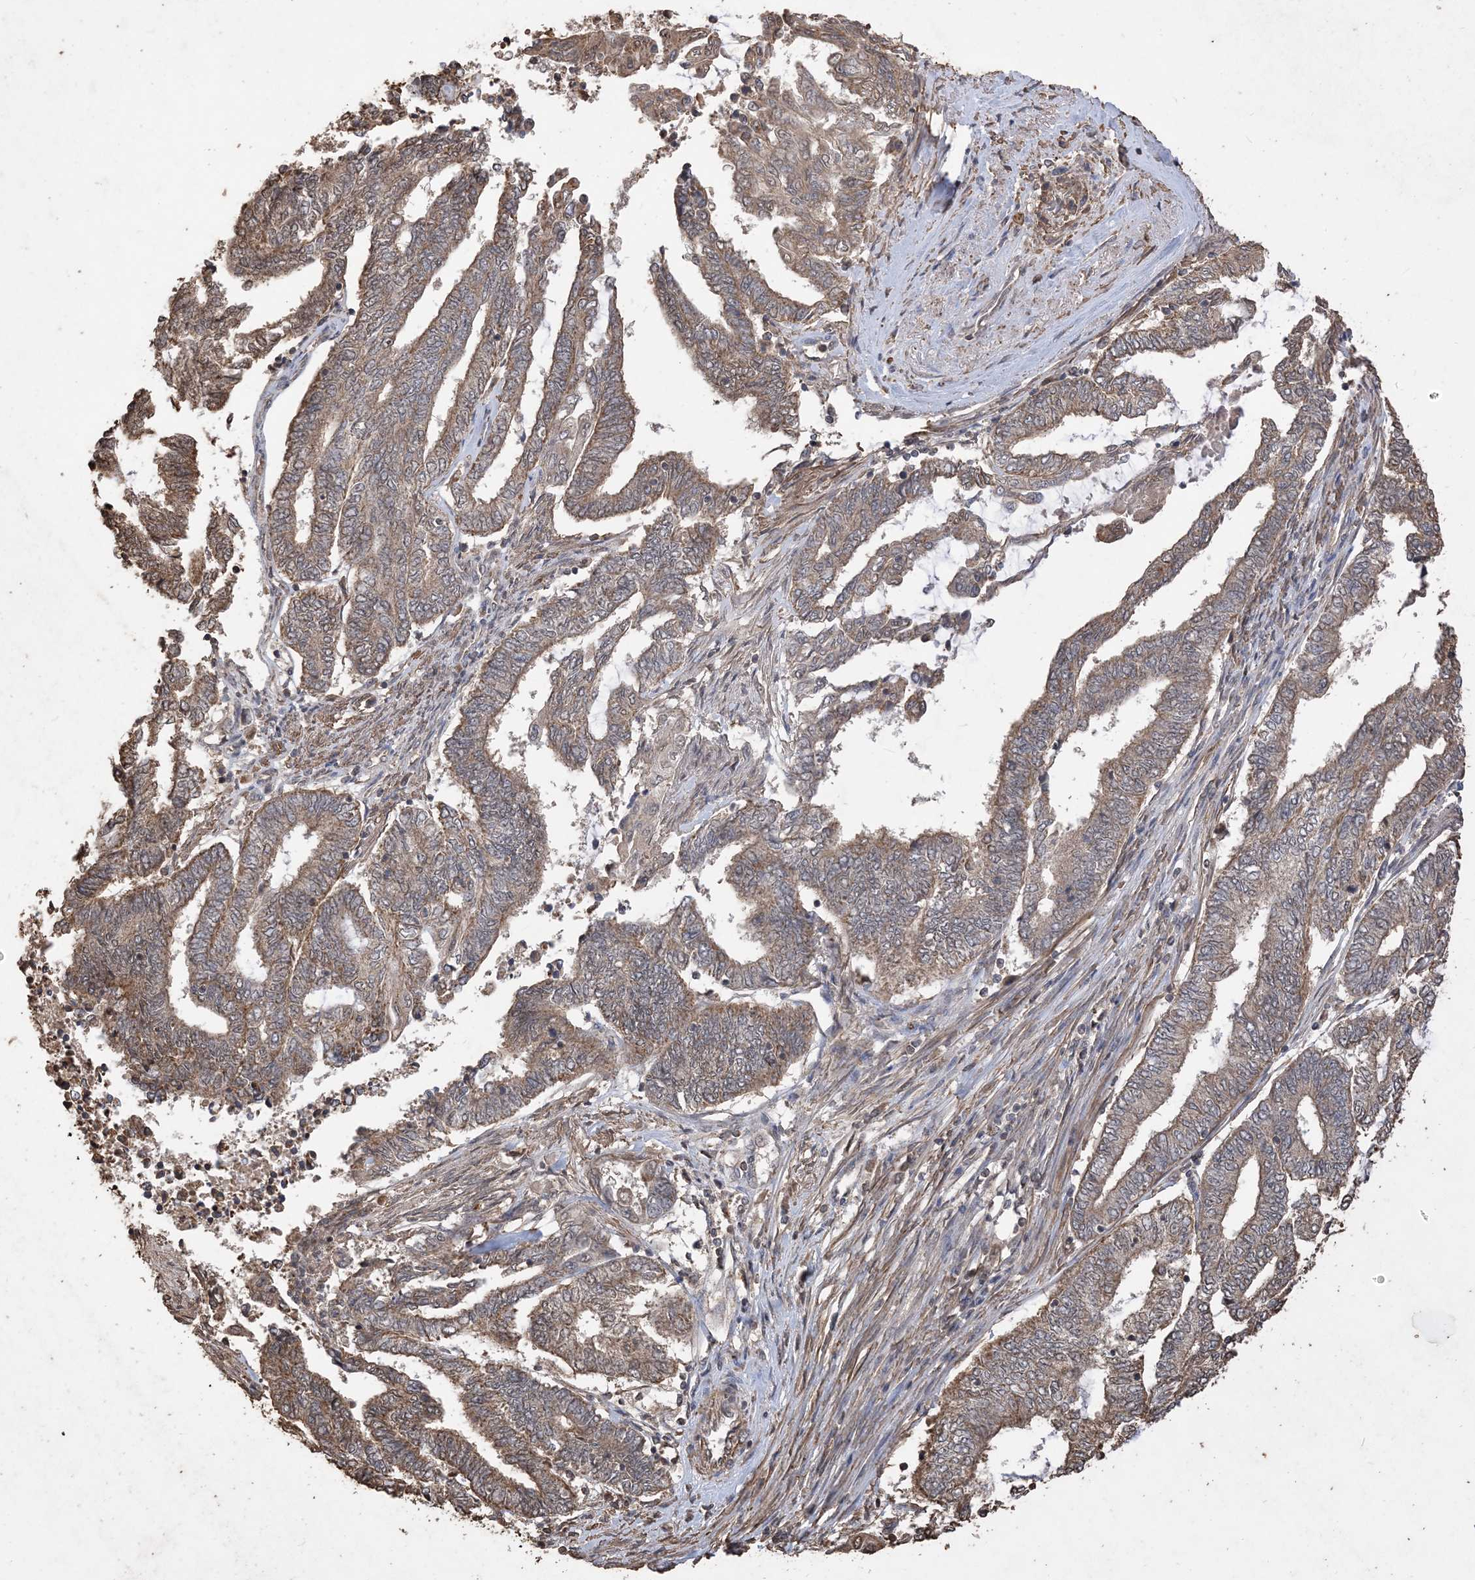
{"staining": {"intensity": "moderate", "quantity": ">75%", "location": "cytoplasmic/membranous"}, "tissue": "endometrial cancer", "cell_type": "Tumor cells", "image_type": "cancer", "snomed": [{"axis": "morphology", "description": "Adenocarcinoma, NOS"}, {"axis": "topography", "description": "Uterus"}, {"axis": "topography", "description": "Endometrium"}], "caption": "About >75% of tumor cells in human endometrial cancer show moderate cytoplasmic/membranous protein staining as visualized by brown immunohistochemical staining.", "gene": "HPS4", "patient": {"sex": "female", "age": 70}}